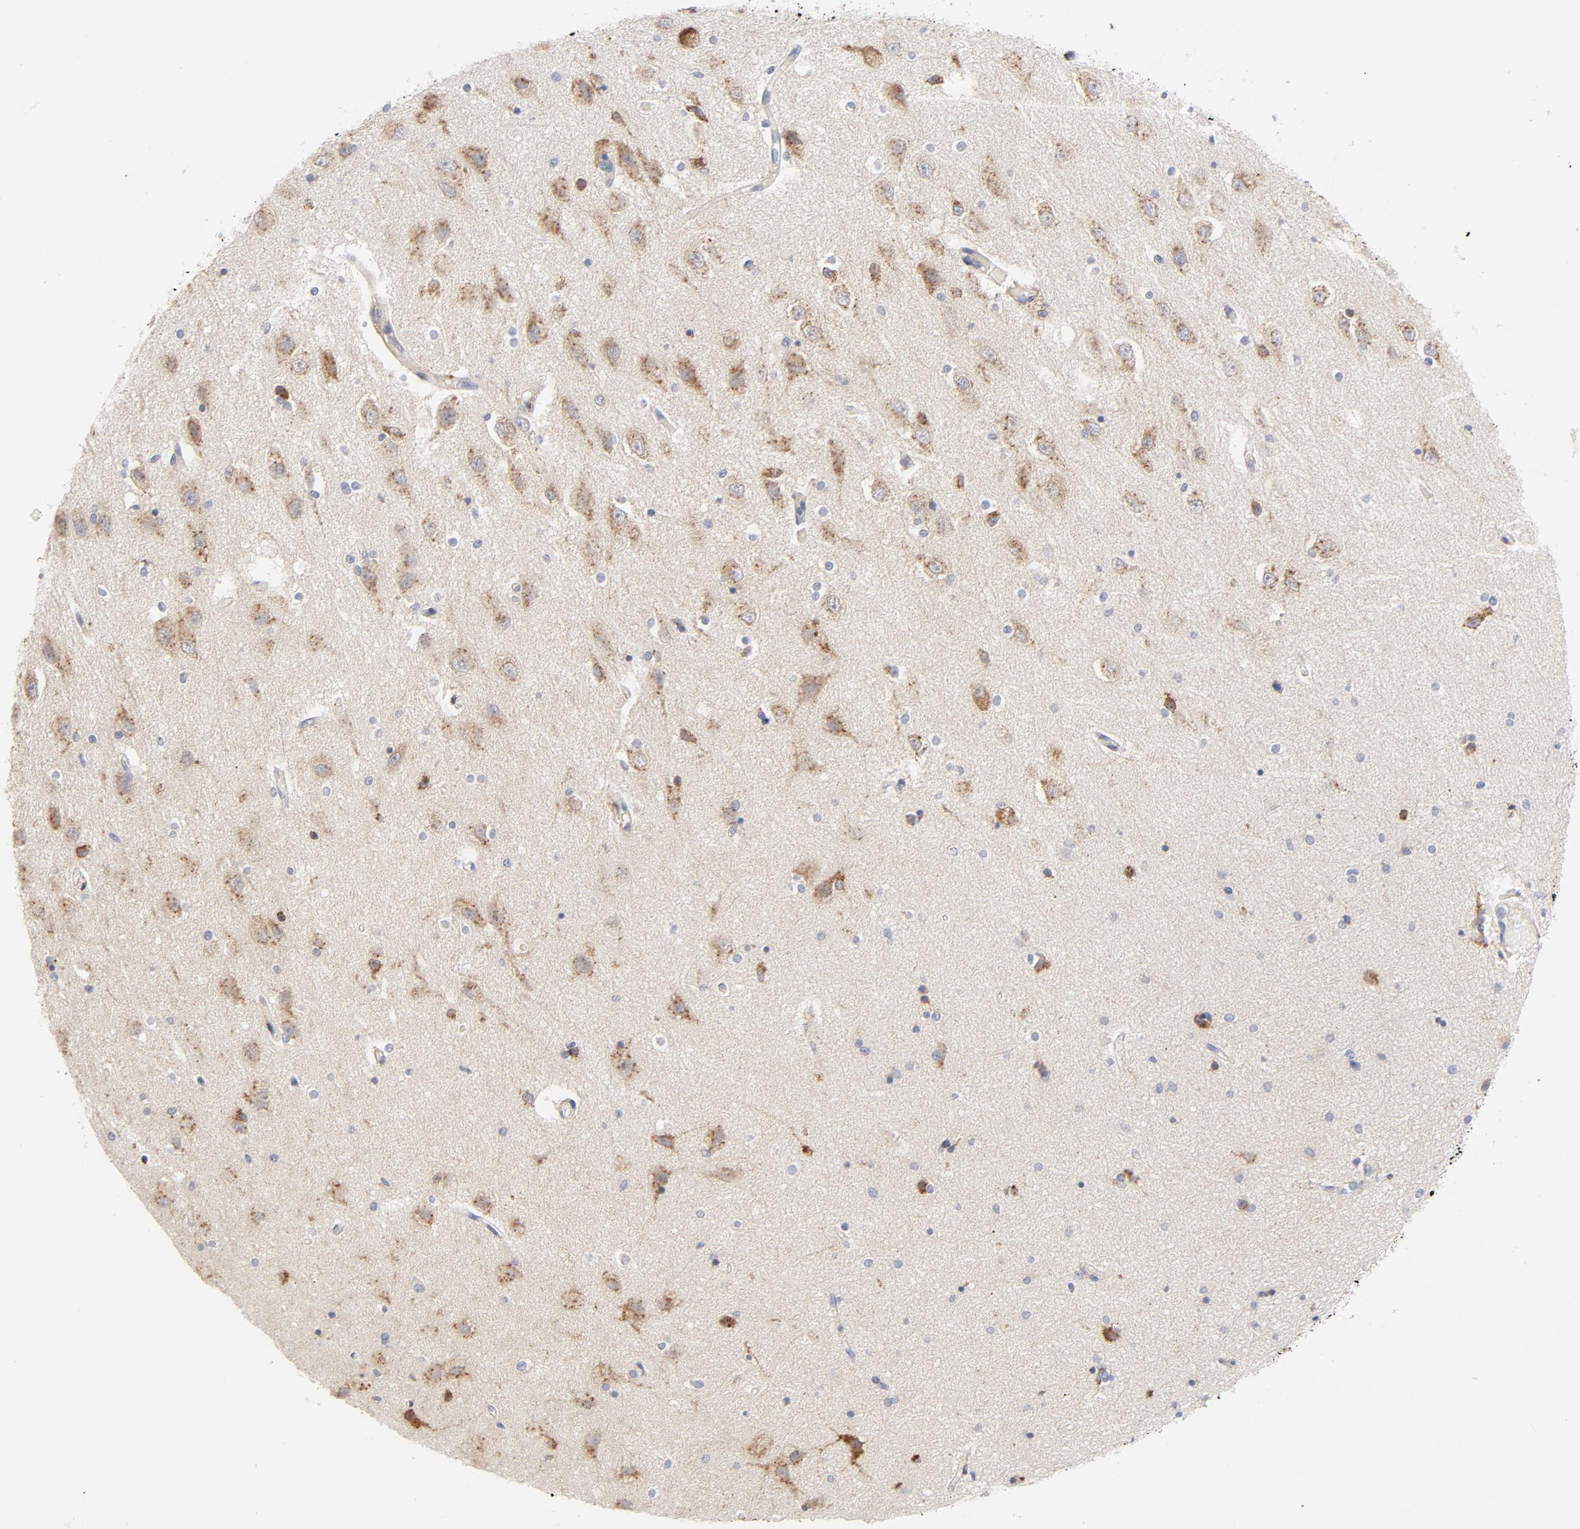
{"staining": {"intensity": "negative", "quantity": "none", "location": "none"}, "tissue": "hippocampus", "cell_type": "Glial cells", "image_type": "normal", "snomed": [{"axis": "morphology", "description": "Normal tissue, NOS"}, {"axis": "topography", "description": "Hippocampus"}], "caption": "Glial cells show no significant expression in normal hippocampus. (Immunohistochemistry (ihc), brightfield microscopy, high magnification).", "gene": "RAPGEF3", "patient": {"sex": "female", "age": 54}}